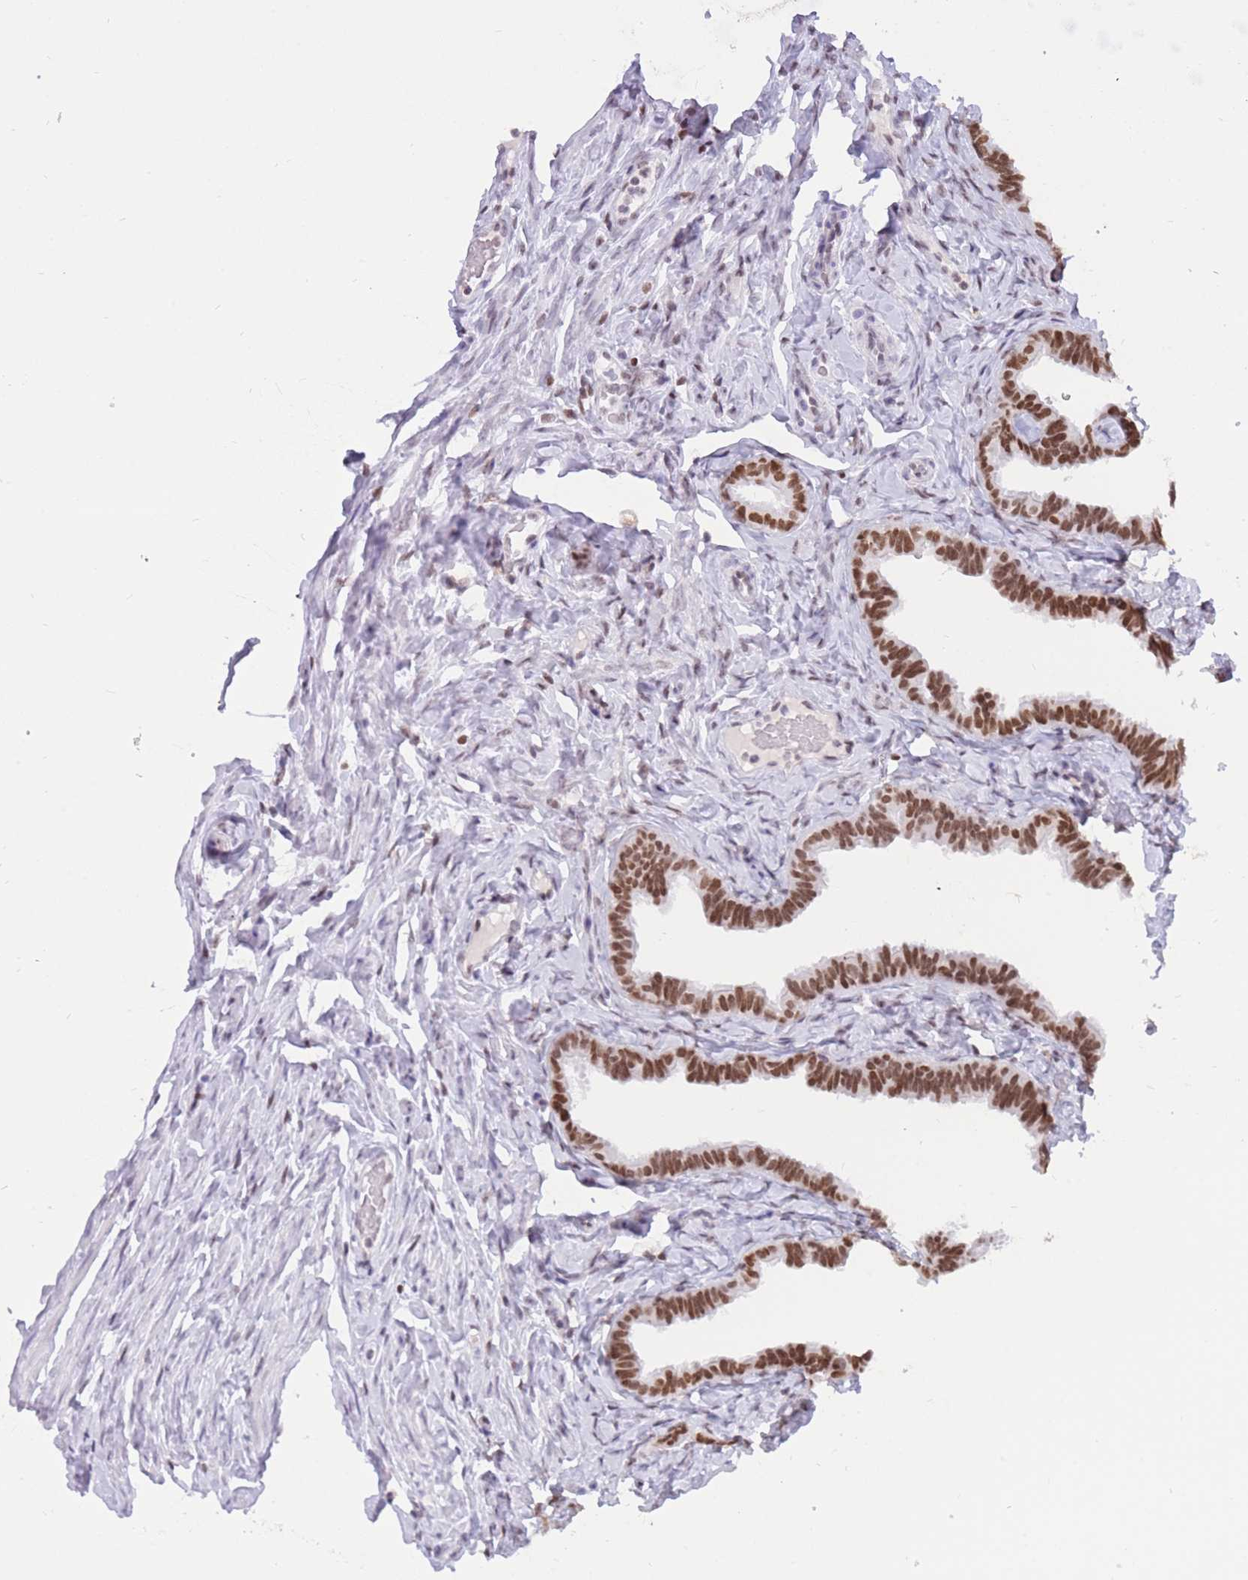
{"staining": {"intensity": "strong", "quantity": ">75%", "location": "nuclear"}, "tissue": "fallopian tube", "cell_type": "Glandular cells", "image_type": "normal", "snomed": [{"axis": "morphology", "description": "Normal tissue, NOS"}, {"axis": "topography", "description": "Fallopian tube"}], "caption": "Immunohistochemistry image of normal fallopian tube: human fallopian tube stained using IHC shows high levels of strong protein expression localized specifically in the nuclear of glandular cells, appearing as a nuclear brown color.", "gene": "HMGN1", "patient": {"sex": "female", "age": 65}}